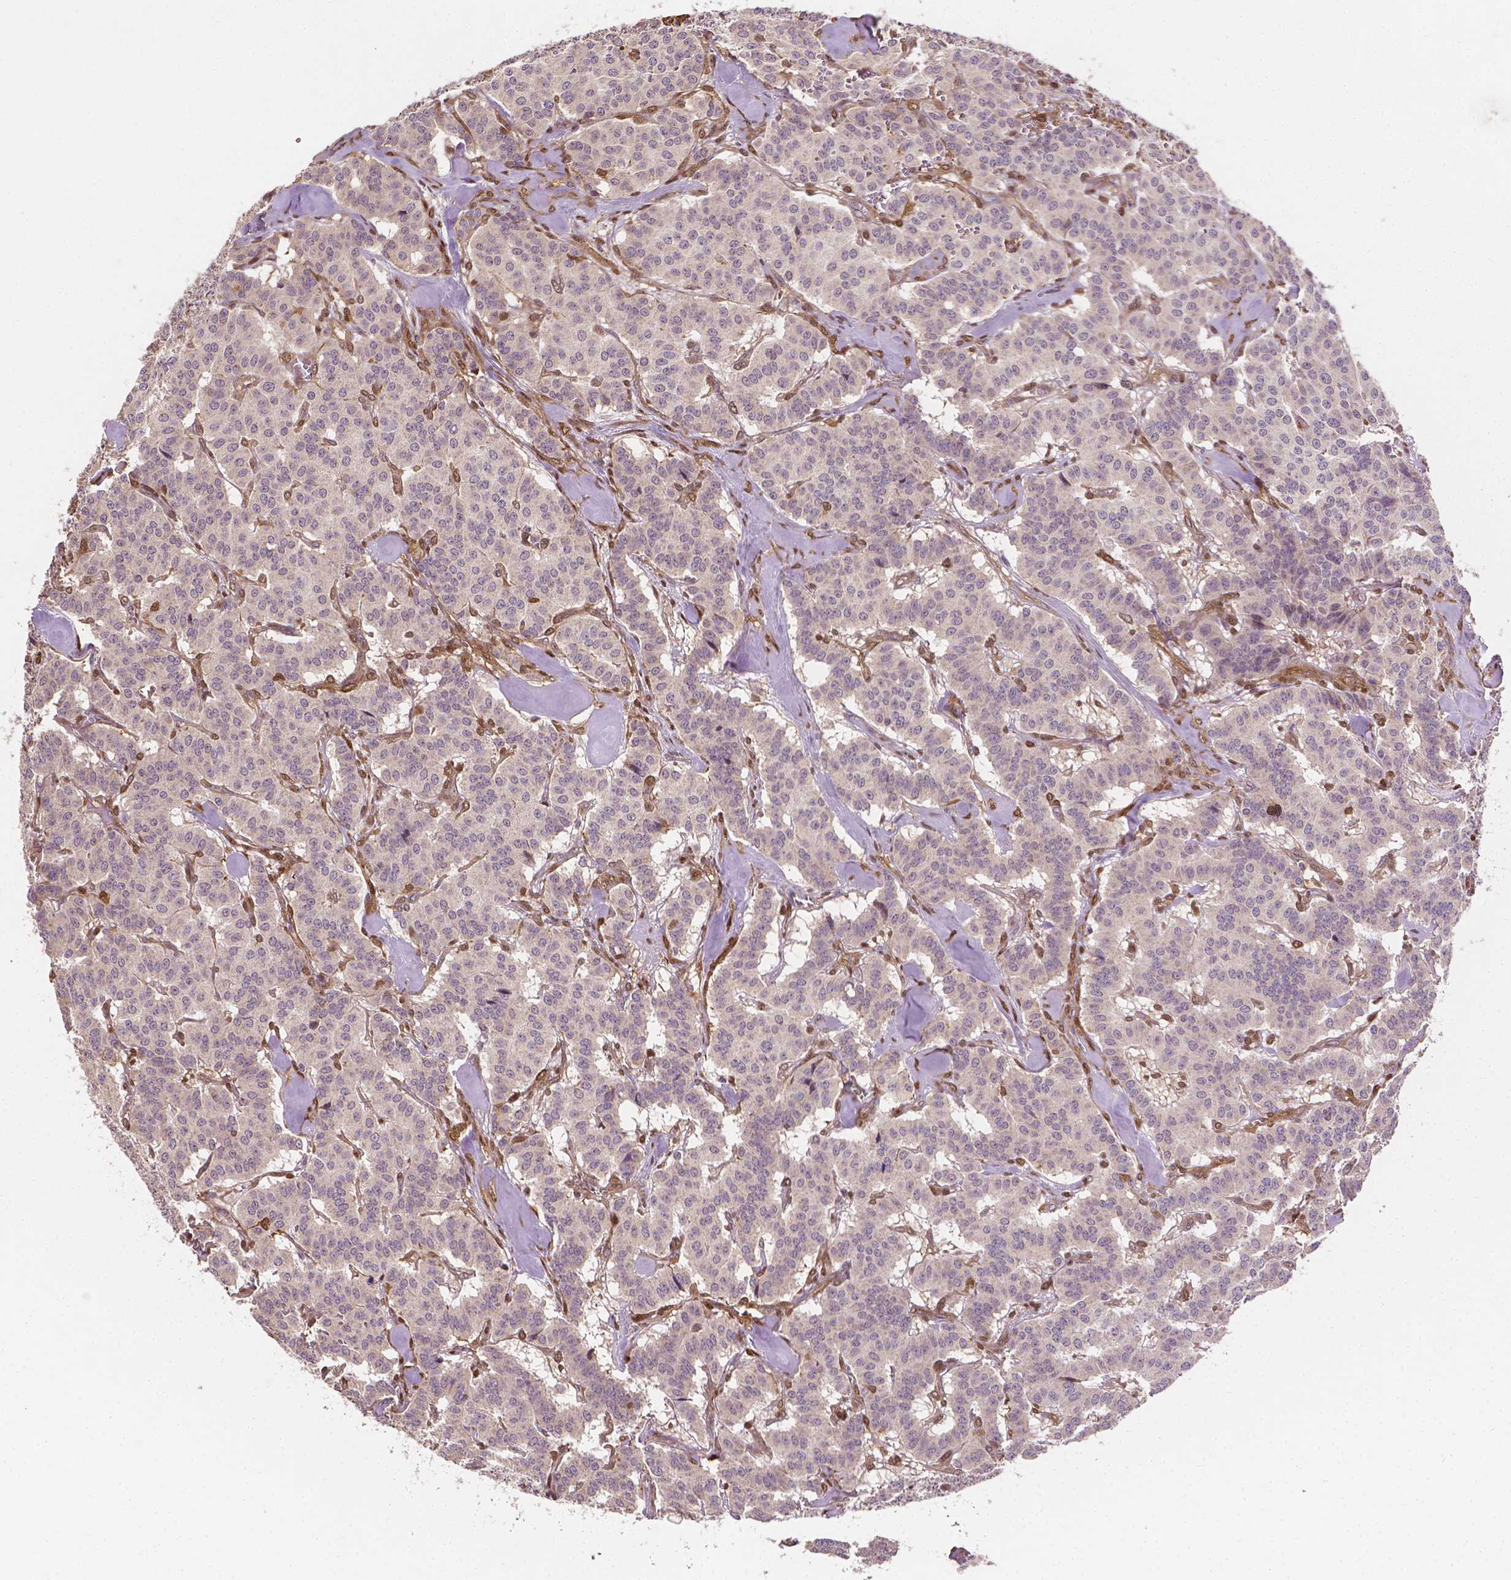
{"staining": {"intensity": "negative", "quantity": "none", "location": "none"}, "tissue": "carcinoid", "cell_type": "Tumor cells", "image_type": "cancer", "snomed": [{"axis": "morphology", "description": "Normal tissue, NOS"}, {"axis": "morphology", "description": "Carcinoid, malignant, NOS"}, {"axis": "topography", "description": "Lung"}], "caption": "Photomicrograph shows no significant protein staining in tumor cells of malignant carcinoid.", "gene": "YAP1", "patient": {"sex": "female", "age": 46}}